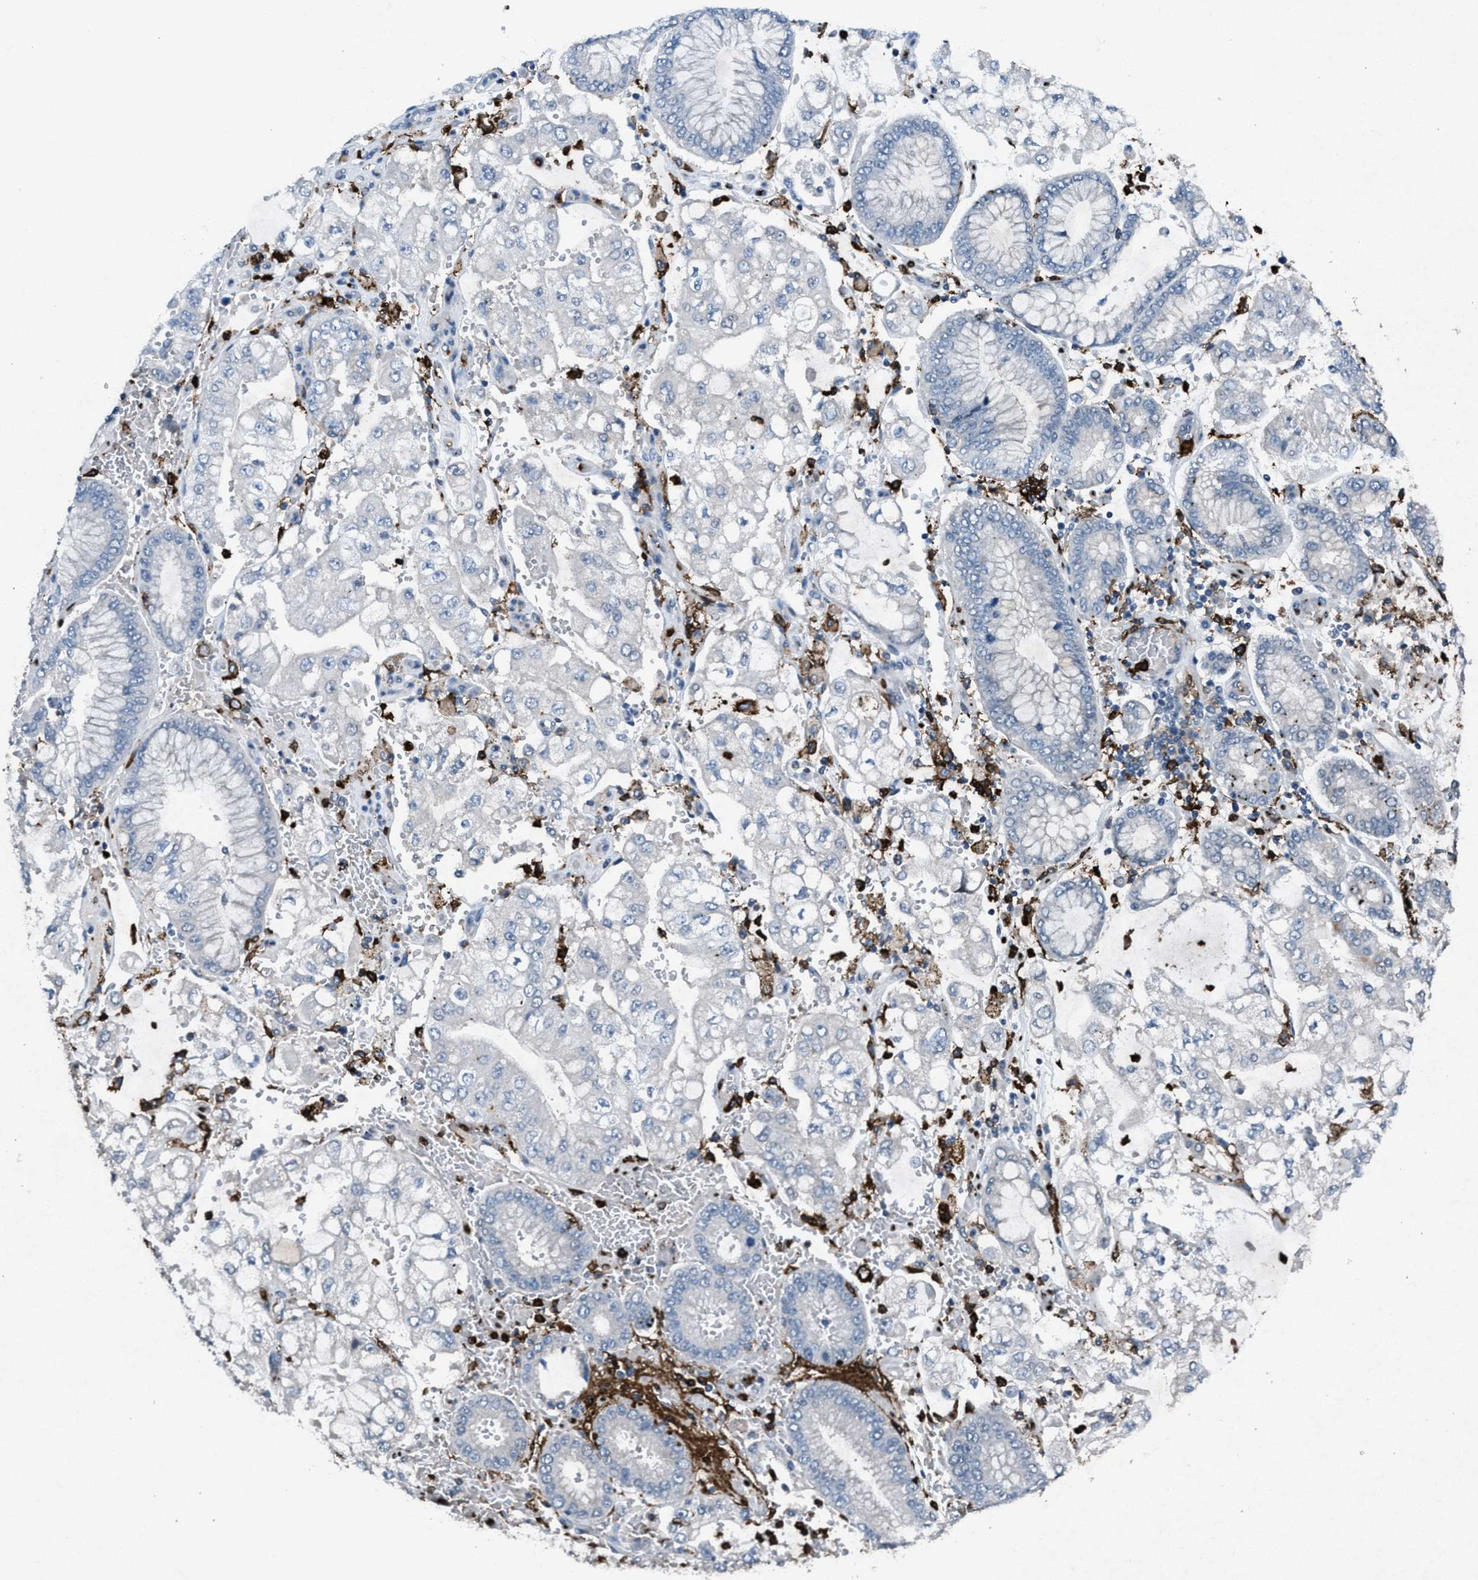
{"staining": {"intensity": "negative", "quantity": "none", "location": "none"}, "tissue": "stomach cancer", "cell_type": "Tumor cells", "image_type": "cancer", "snomed": [{"axis": "morphology", "description": "Adenocarcinoma, NOS"}, {"axis": "topography", "description": "Stomach"}], "caption": "Tumor cells show no significant positivity in adenocarcinoma (stomach).", "gene": "FCER1G", "patient": {"sex": "male", "age": 76}}